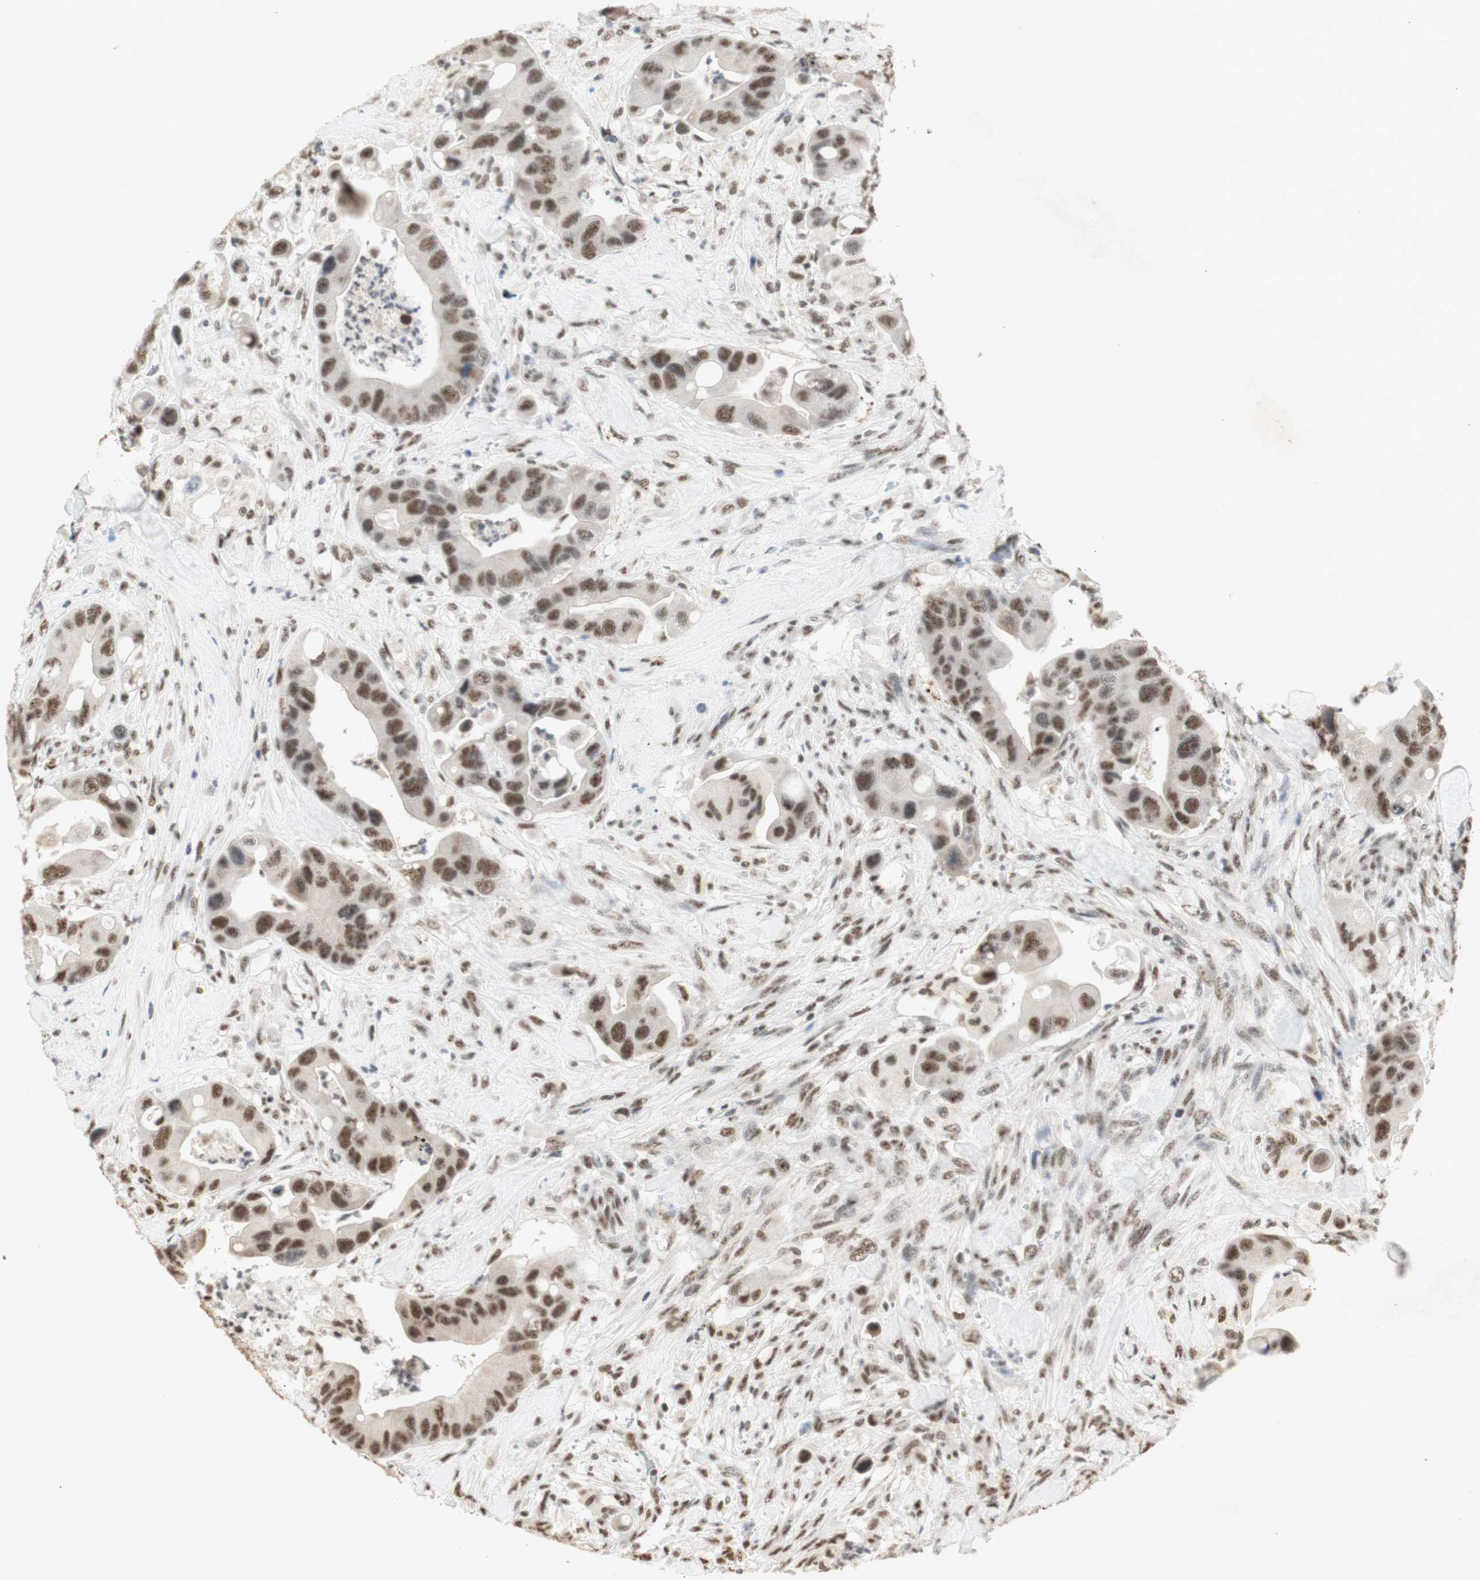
{"staining": {"intensity": "moderate", "quantity": ">75%", "location": "nuclear"}, "tissue": "colorectal cancer", "cell_type": "Tumor cells", "image_type": "cancer", "snomed": [{"axis": "morphology", "description": "Adenocarcinoma, NOS"}, {"axis": "topography", "description": "Rectum"}], "caption": "Immunohistochemistry (IHC) photomicrograph of colorectal adenocarcinoma stained for a protein (brown), which reveals medium levels of moderate nuclear staining in approximately >75% of tumor cells.", "gene": "SNRPB", "patient": {"sex": "female", "age": 57}}